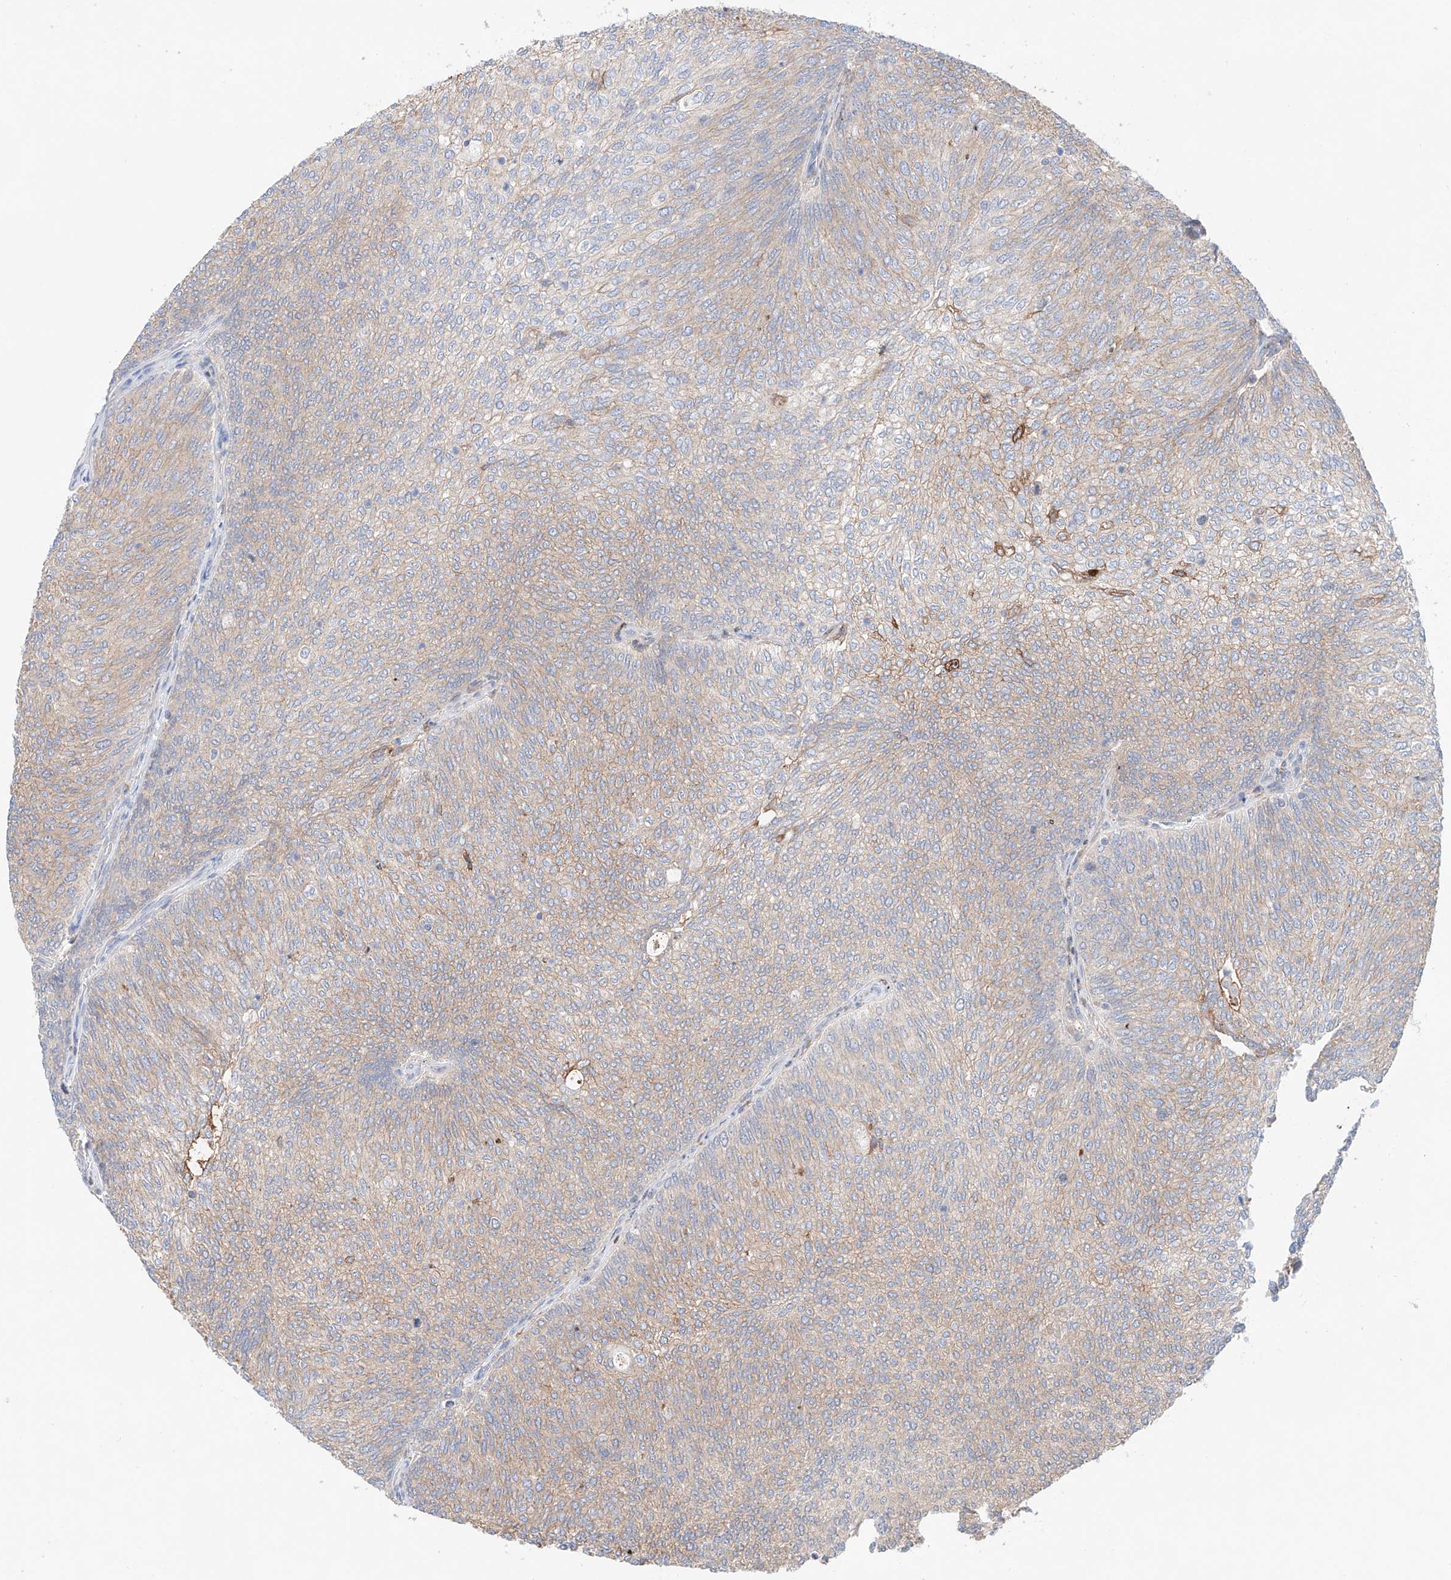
{"staining": {"intensity": "weak", "quantity": "<25%", "location": "cytoplasmic/membranous"}, "tissue": "urothelial cancer", "cell_type": "Tumor cells", "image_type": "cancer", "snomed": [{"axis": "morphology", "description": "Urothelial carcinoma, Low grade"}, {"axis": "topography", "description": "Urinary bladder"}], "caption": "Urothelial cancer stained for a protein using IHC reveals no expression tumor cells.", "gene": "PGGT1B", "patient": {"sex": "female", "age": 79}}